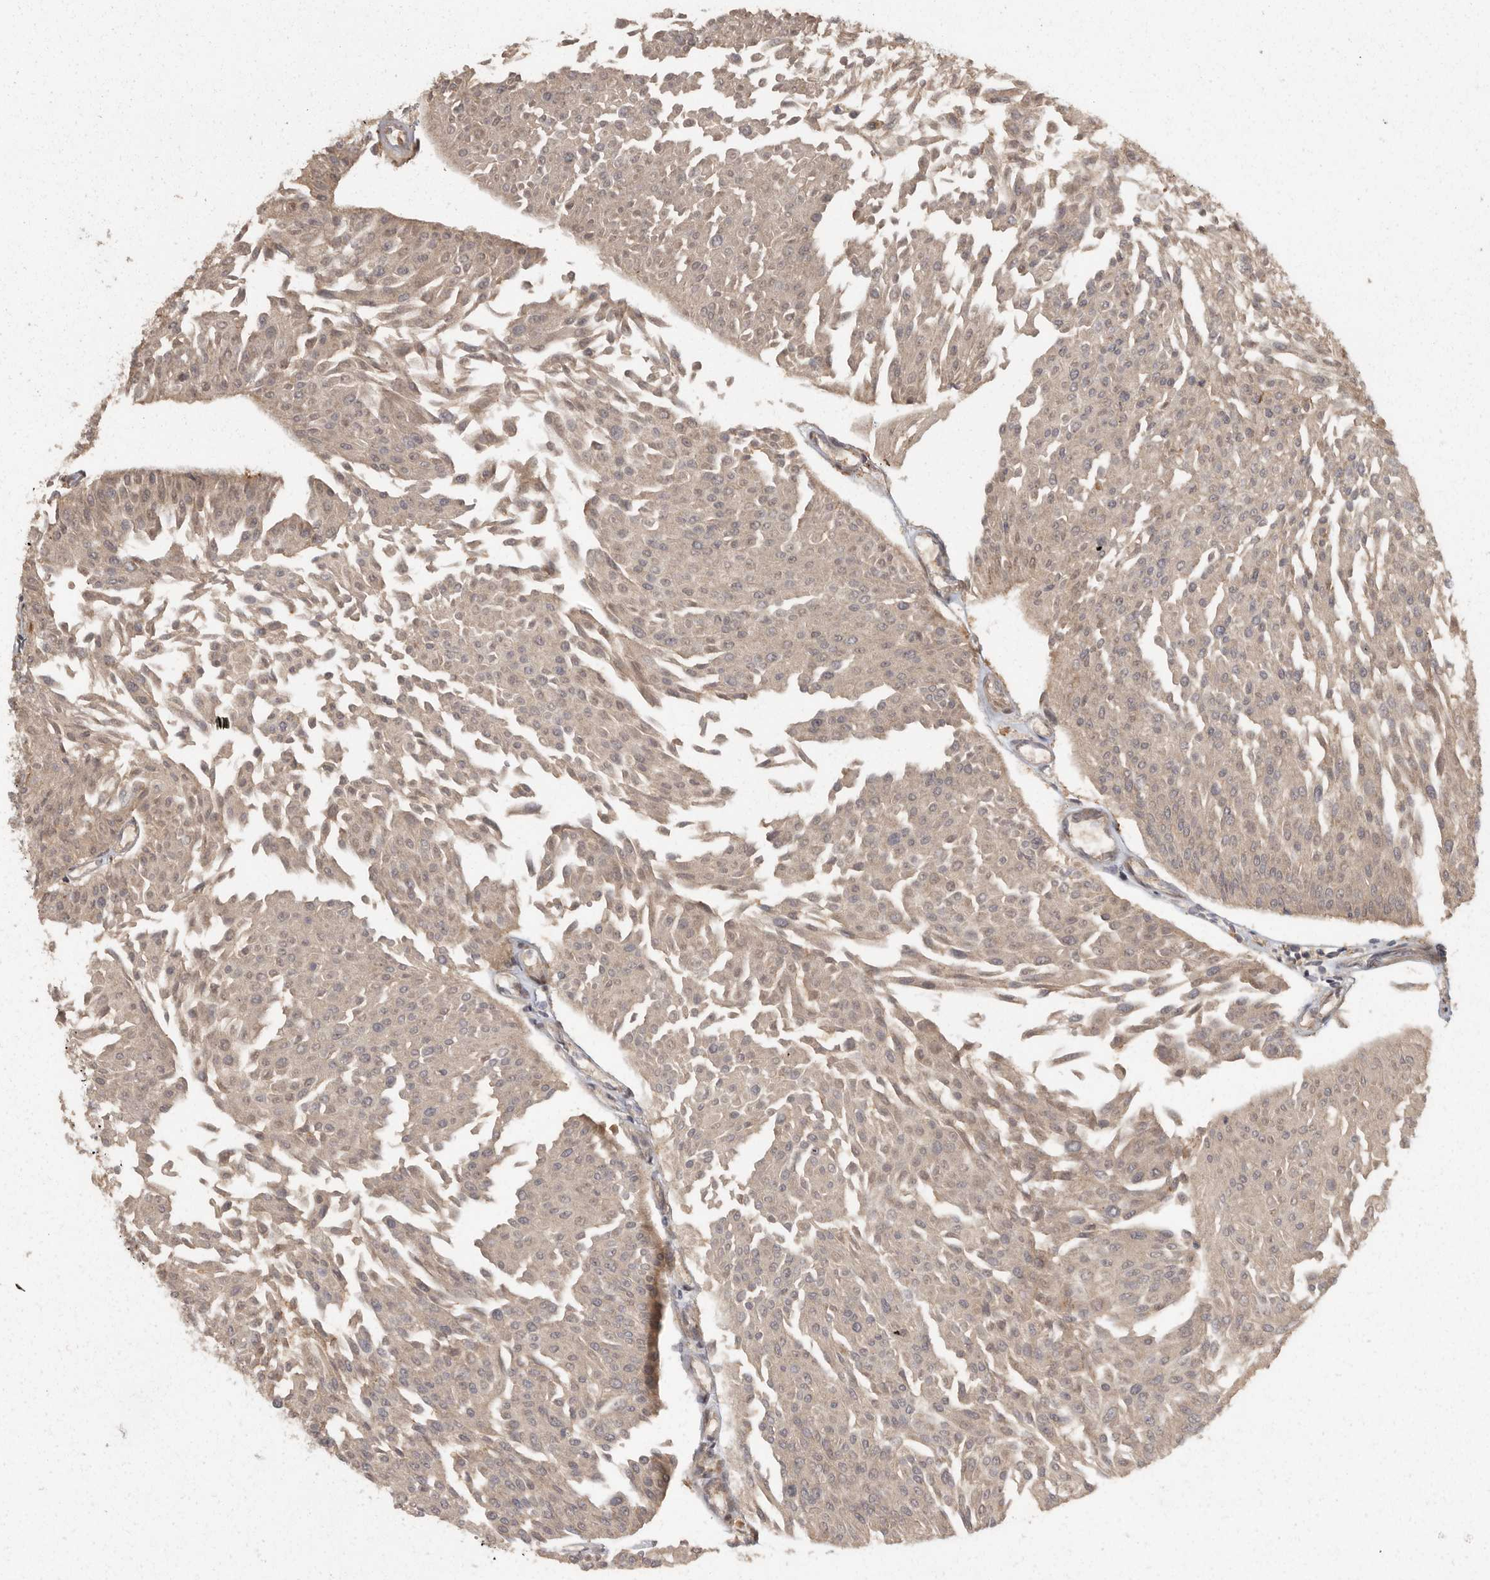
{"staining": {"intensity": "moderate", "quantity": ">75%", "location": "cytoplasmic/membranous"}, "tissue": "urothelial cancer", "cell_type": "Tumor cells", "image_type": "cancer", "snomed": [{"axis": "morphology", "description": "Urothelial carcinoma, Low grade"}, {"axis": "topography", "description": "Urinary bladder"}], "caption": "Tumor cells reveal moderate cytoplasmic/membranous staining in approximately >75% of cells in low-grade urothelial carcinoma. (DAB IHC with brightfield microscopy, high magnification).", "gene": "SWT1", "patient": {"sex": "male", "age": 67}}